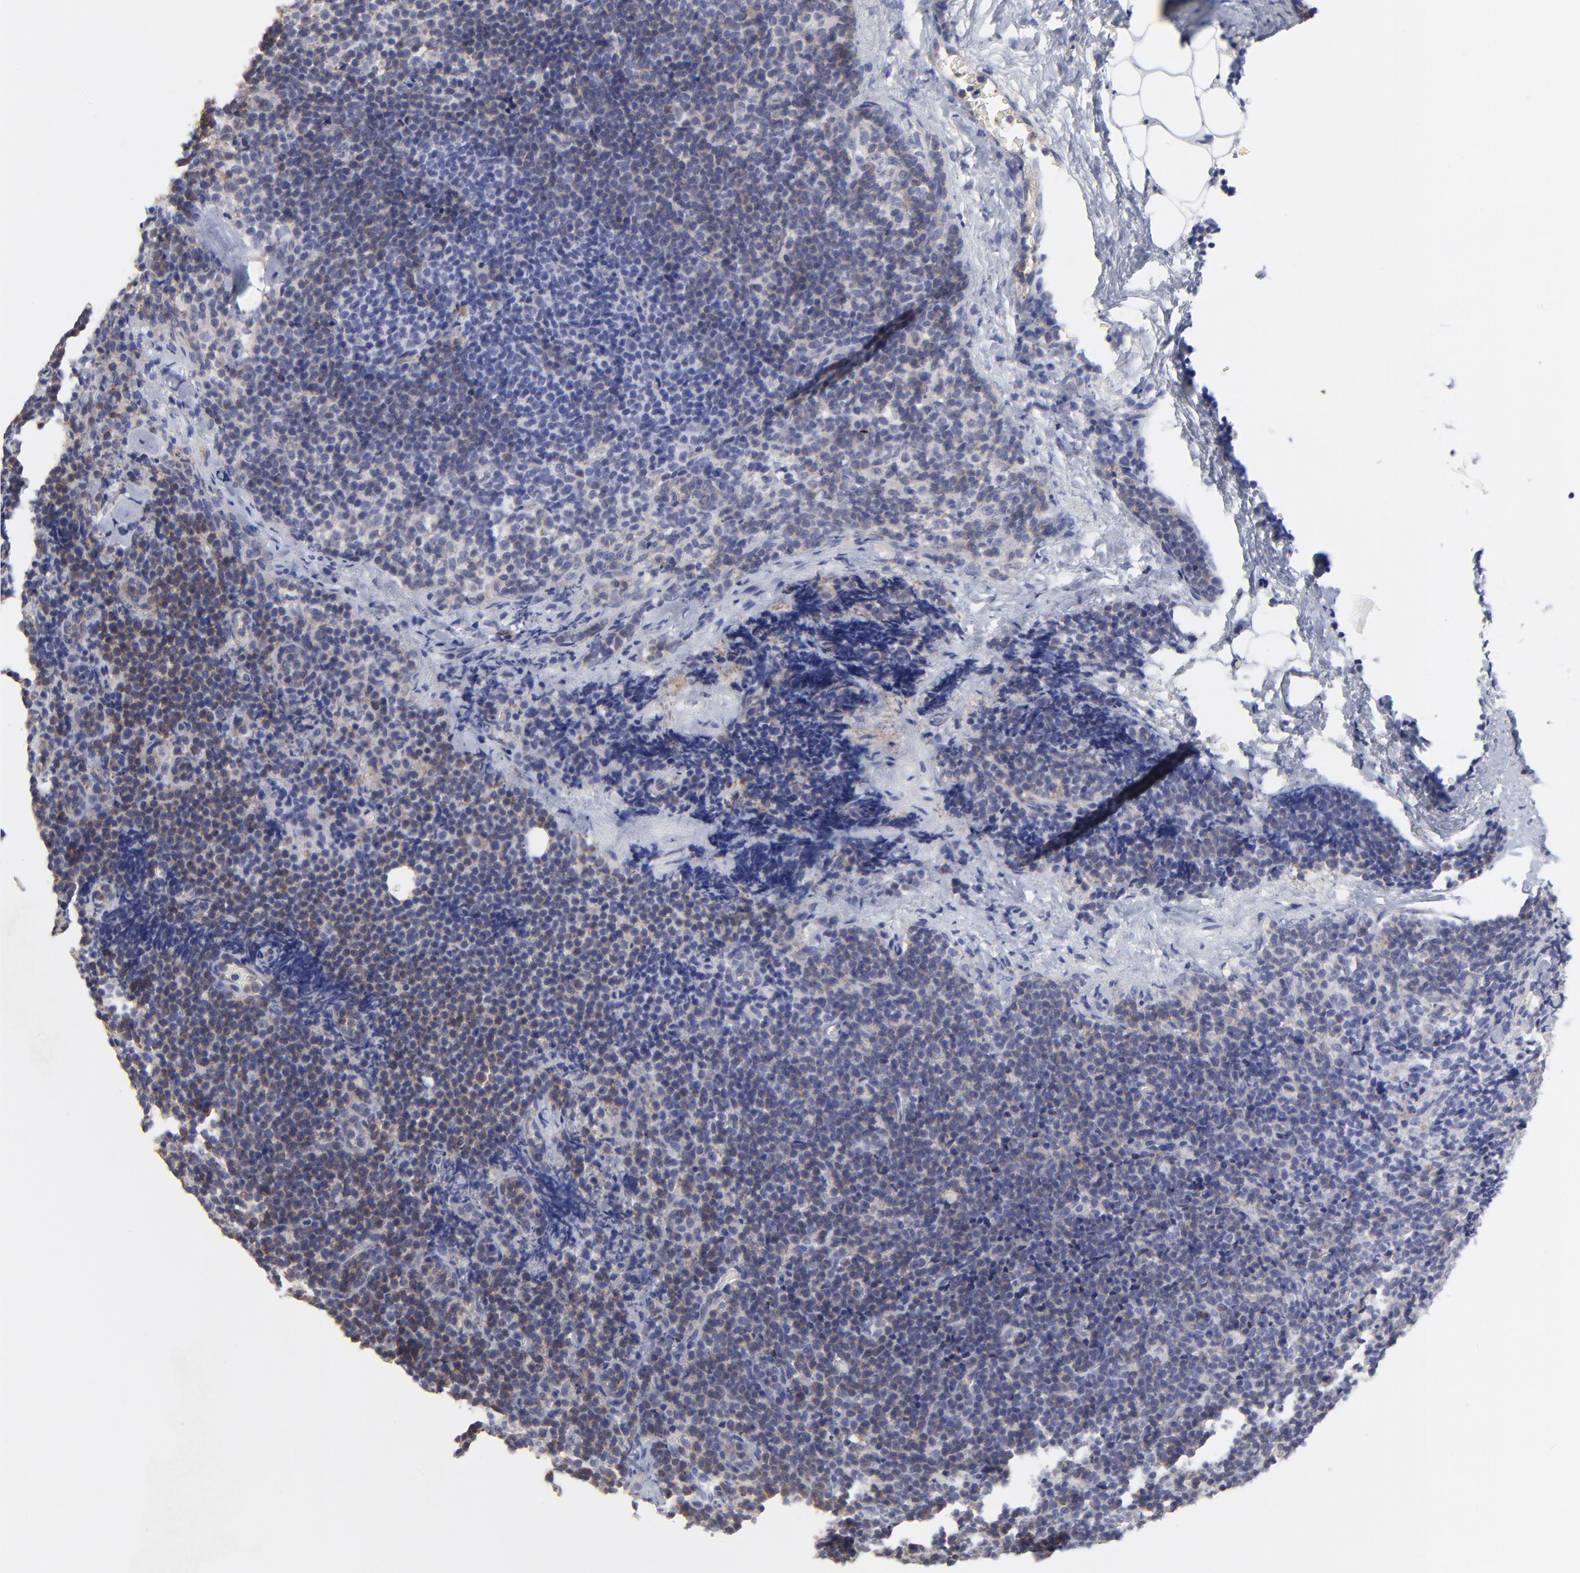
{"staining": {"intensity": "weak", "quantity": "25%-75%", "location": "cytoplasmic/membranous"}, "tissue": "lymphoma", "cell_type": "Tumor cells", "image_type": "cancer", "snomed": [{"axis": "morphology", "description": "Malignant lymphoma, non-Hodgkin's type, High grade"}, {"axis": "topography", "description": "Lymph node"}], "caption": "Lymphoma stained for a protein (brown) demonstrates weak cytoplasmic/membranous positive positivity in about 25%-75% of tumor cells.", "gene": "SULF2", "patient": {"sex": "female", "age": 58}}